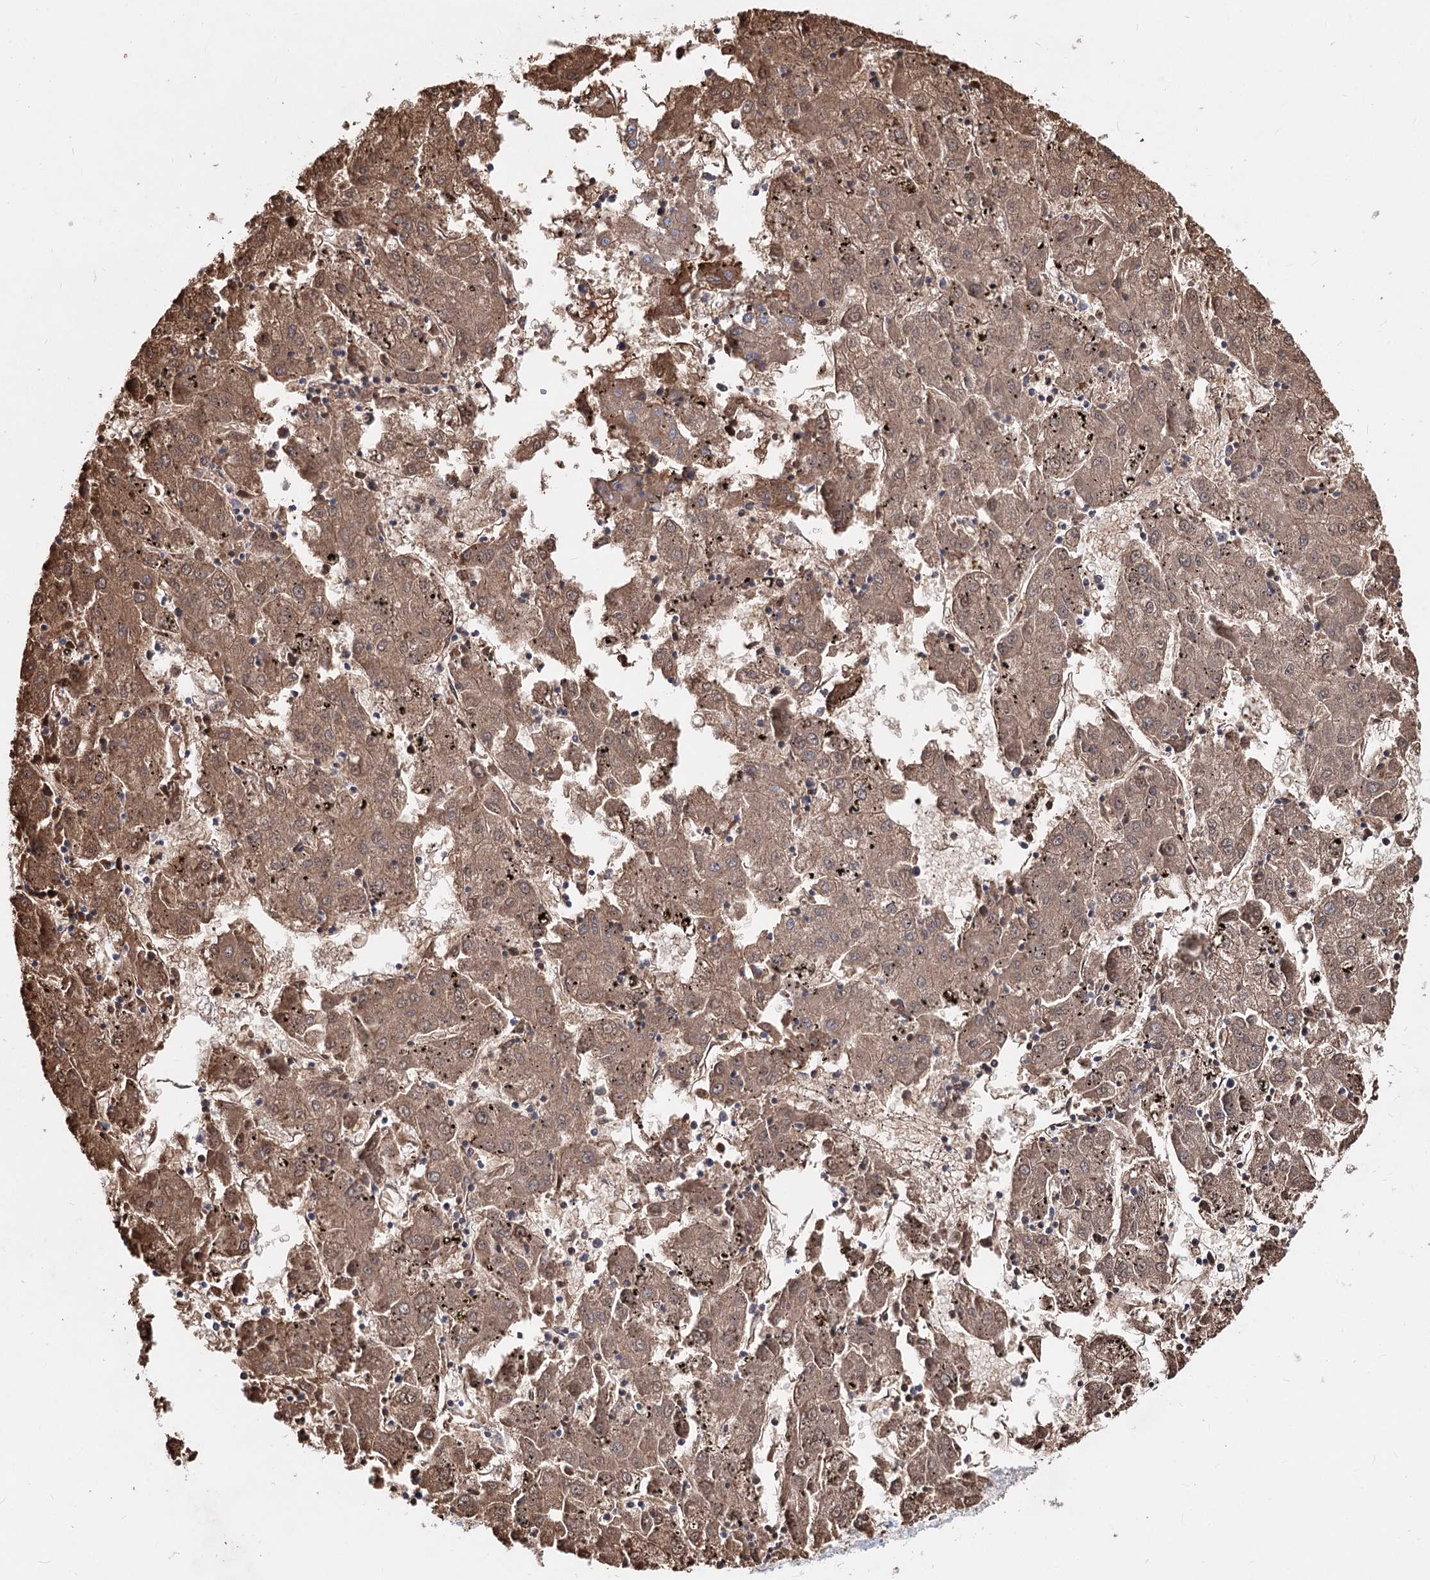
{"staining": {"intensity": "moderate", "quantity": ">75%", "location": "cytoplasmic/membranous"}, "tissue": "liver cancer", "cell_type": "Tumor cells", "image_type": "cancer", "snomed": [{"axis": "morphology", "description": "Carcinoma, Hepatocellular, NOS"}, {"axis": "topography", "description": "Liver"}], "caption": "Immunohistochemistry of human liver hepatocellular carcinoma displays medium levels of moderate cytoplasmic/membranous staining in approximately >75% of tumor cells.", "gene": "TASOR2", "patient": {"sex": "male", "age": 72}}